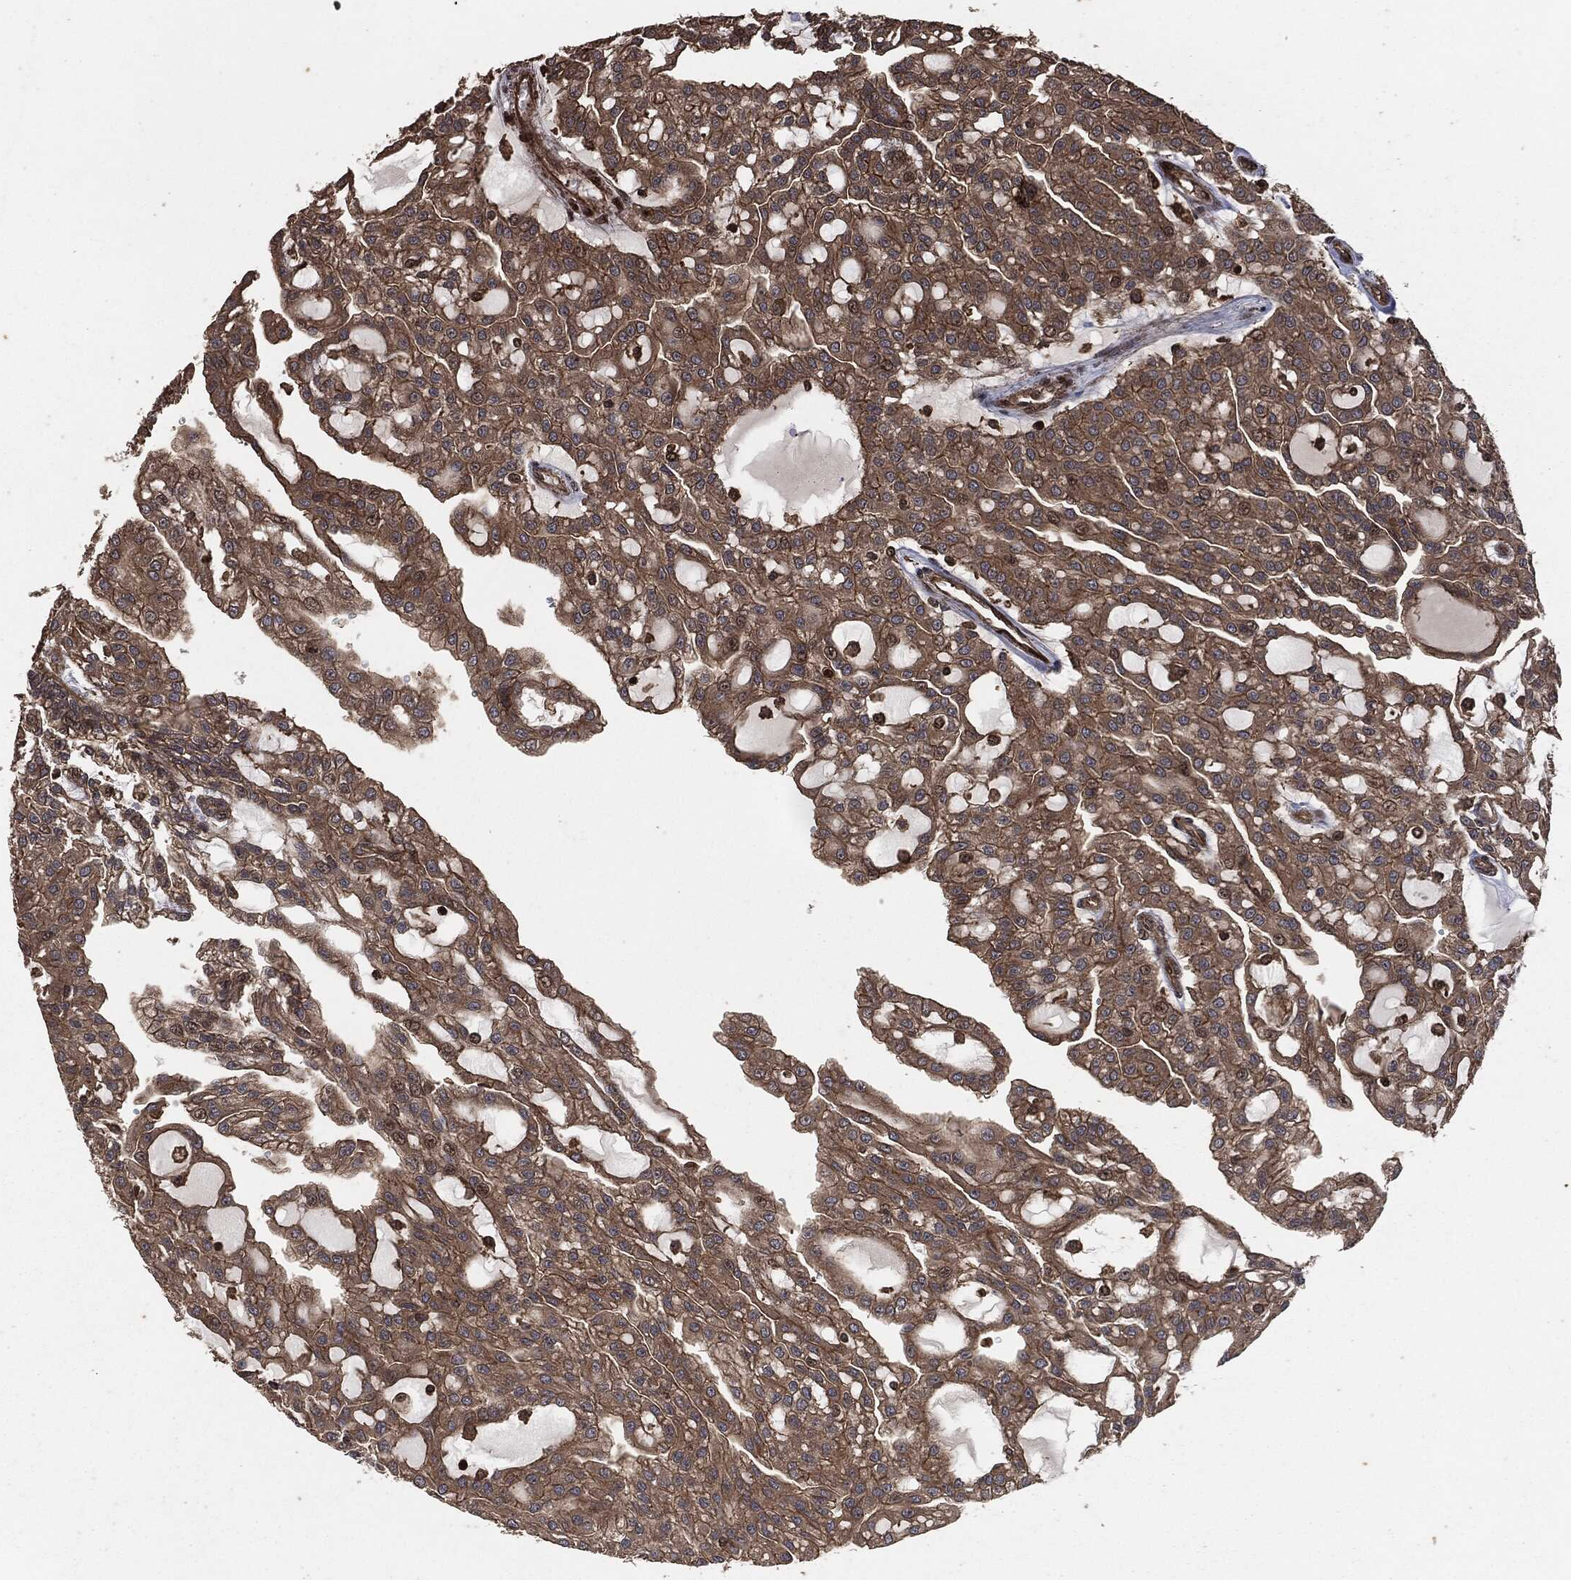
{"staining": {"intensity": "moderate", "quantity": ">75%", "location": "cytoplasmic/membranous"}, "tissue": "renal cancer", "cell_type": "Tumor cells", "image_type": "cancer", "snomed": [{"axis": "morphology", "description": "Adenocarcinoma, NOS"}, {"axis": "topography", "description": "Kidney"}], "caption": "Protein staining by IHC exhibits moderate cytoplasmic/membranous staining in about >75% of tumor cells in renal adenocarcinoma. Nuclei are stained in blue.", "gene": "IFIT1", "patient": {"sex": "male", "age": 63}}